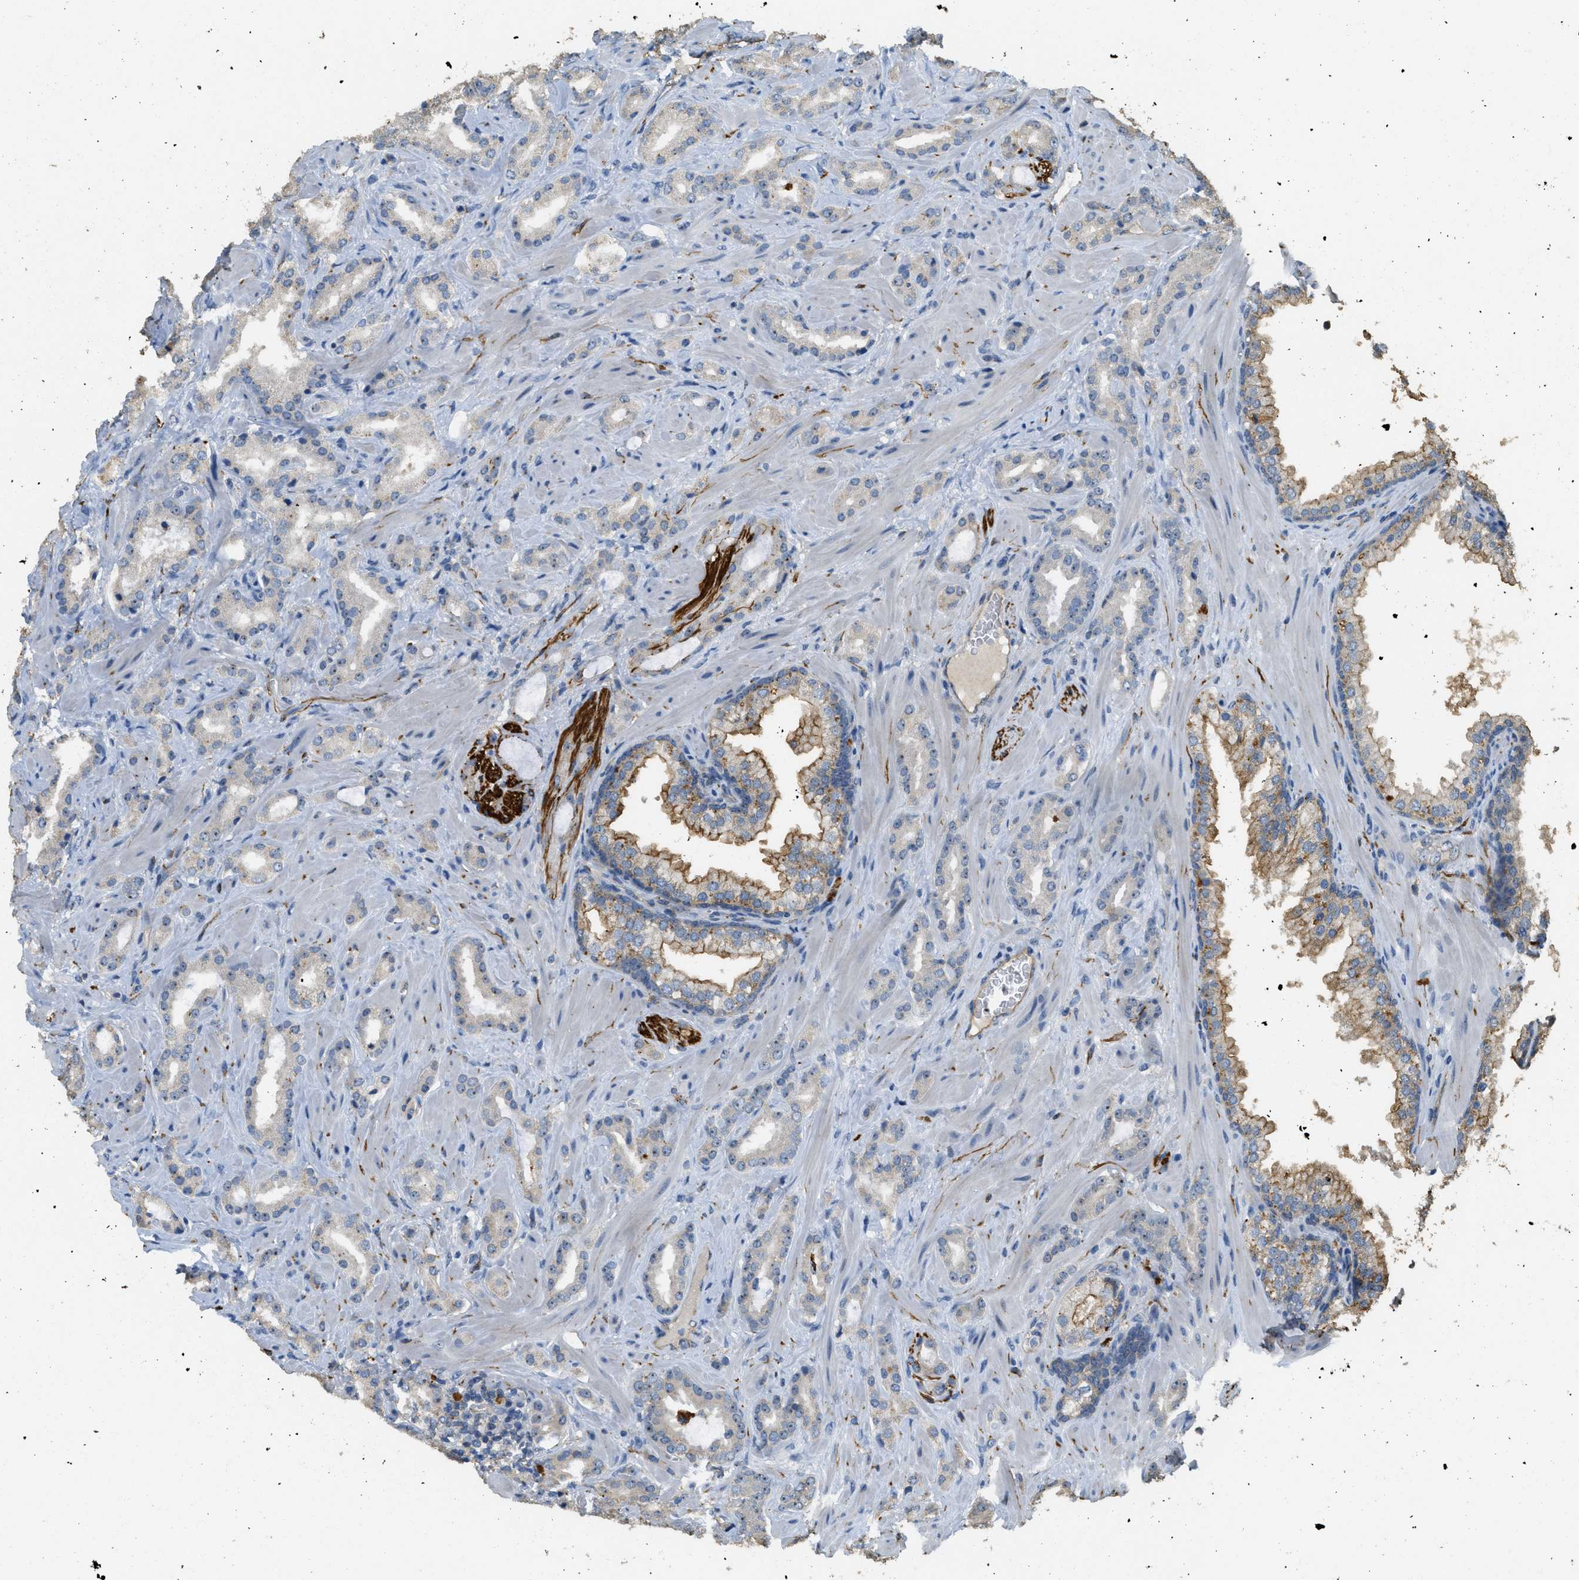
{"staining": {"intensity": "weak", "quantity": "<25%", "location": "nuclear"}, "tissue": "prostate cancer", "cell_type": "Tumor cells", "image_type": "cancer", "snomed": [{"axis": "morphology", "description": "Adenocarcinoma, High grade"}, {"axis": "topography", "description": "Prostate"}], "caption": "This is an immunohistochemistry (IHC) image of human prostate cancer. There is no positivity in tumor cells.", "gene": "OSMR", "patient": {"sex": "male", "age": 64}}